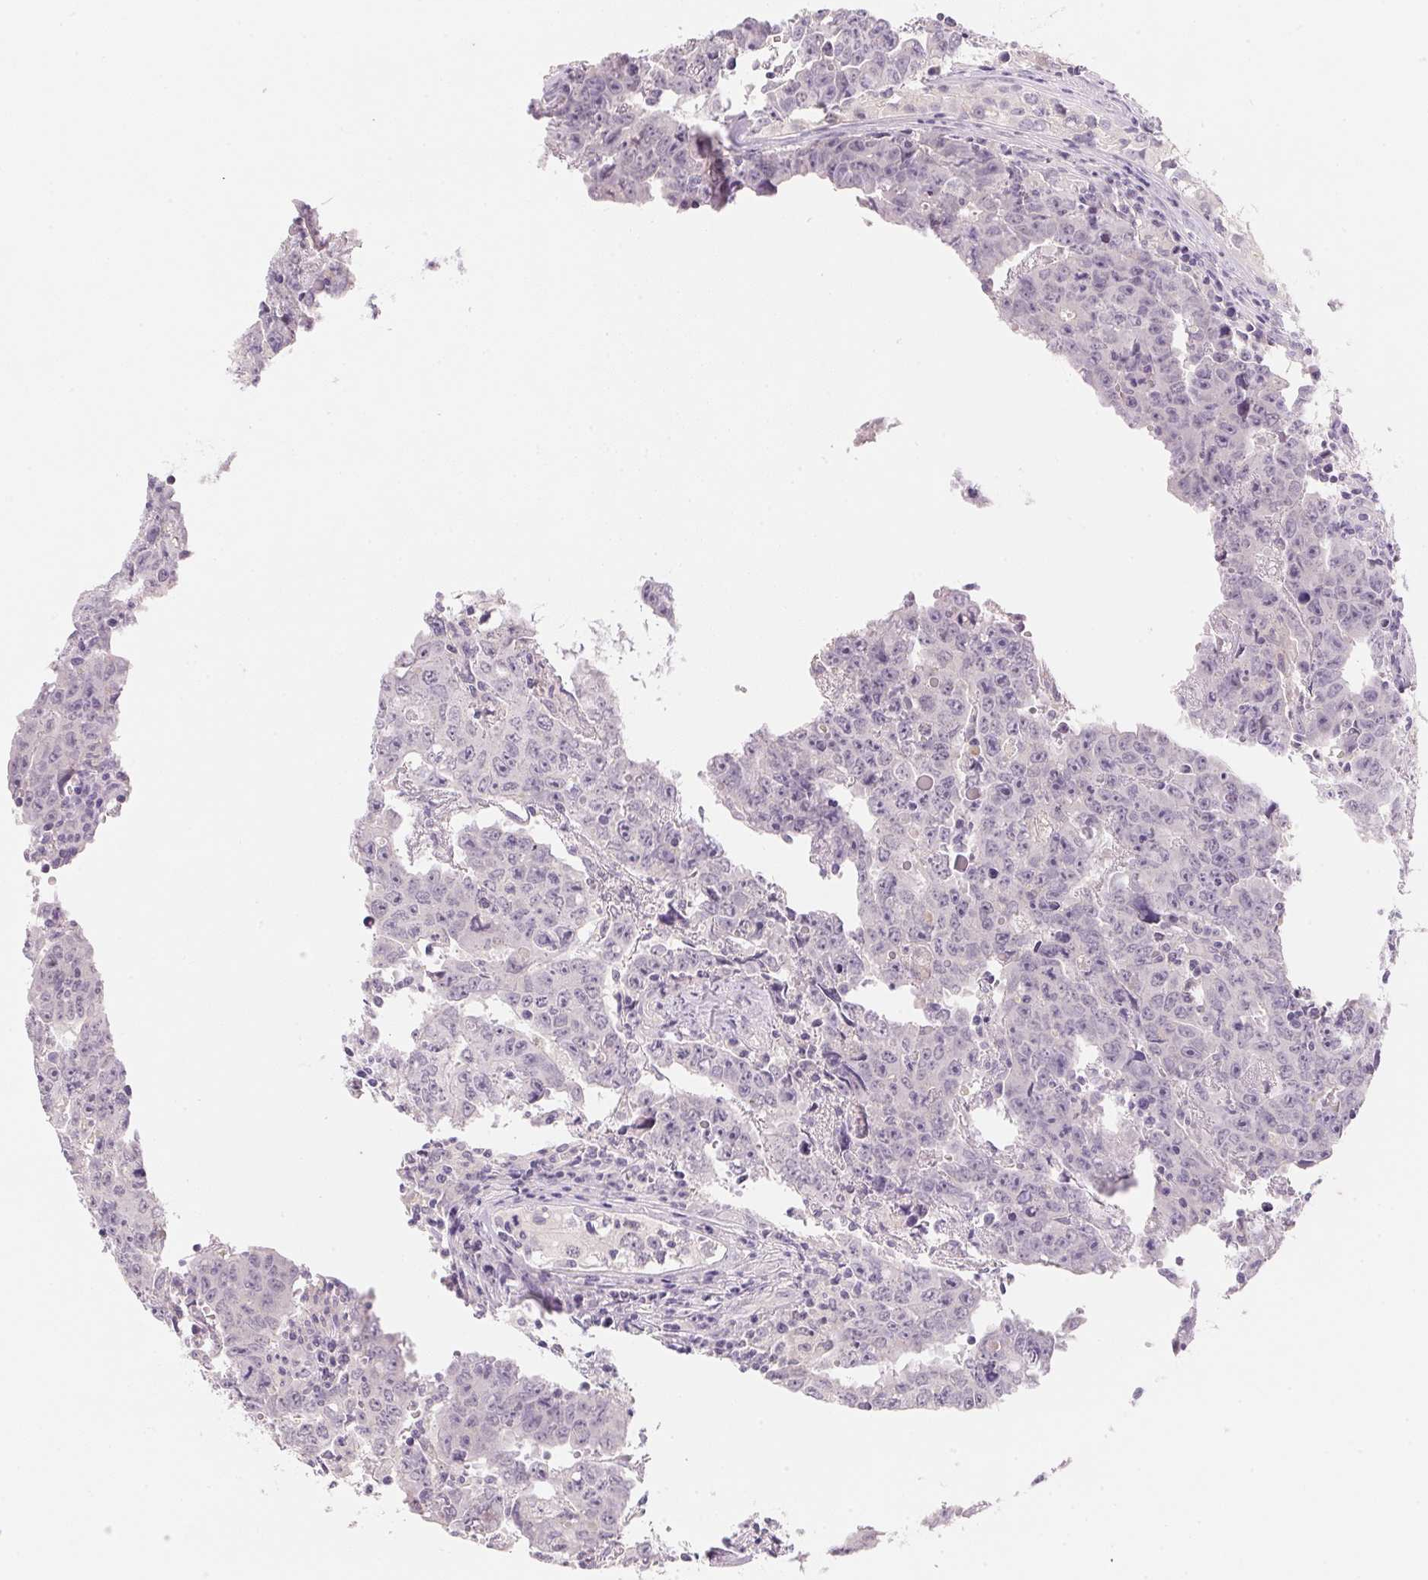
{"staining": {"intensity": "negative", "quantity": "none", "location": "none"}, "tissue": "testis cancer", "cell_type": "Tumor cells", "image_type": "cancer", "snomed": [{"axis": "morphology", "description": "Carcinoma, Embryonal, NOS"}, {"axis": "topography", "description": "Testis"}], "caption": "The IHC photomicrograph has no significant positivity in tumor cells of testis cancer tissue.", "gene": "MCOLN3", "patient": {"sex": "male", "age": 22}}